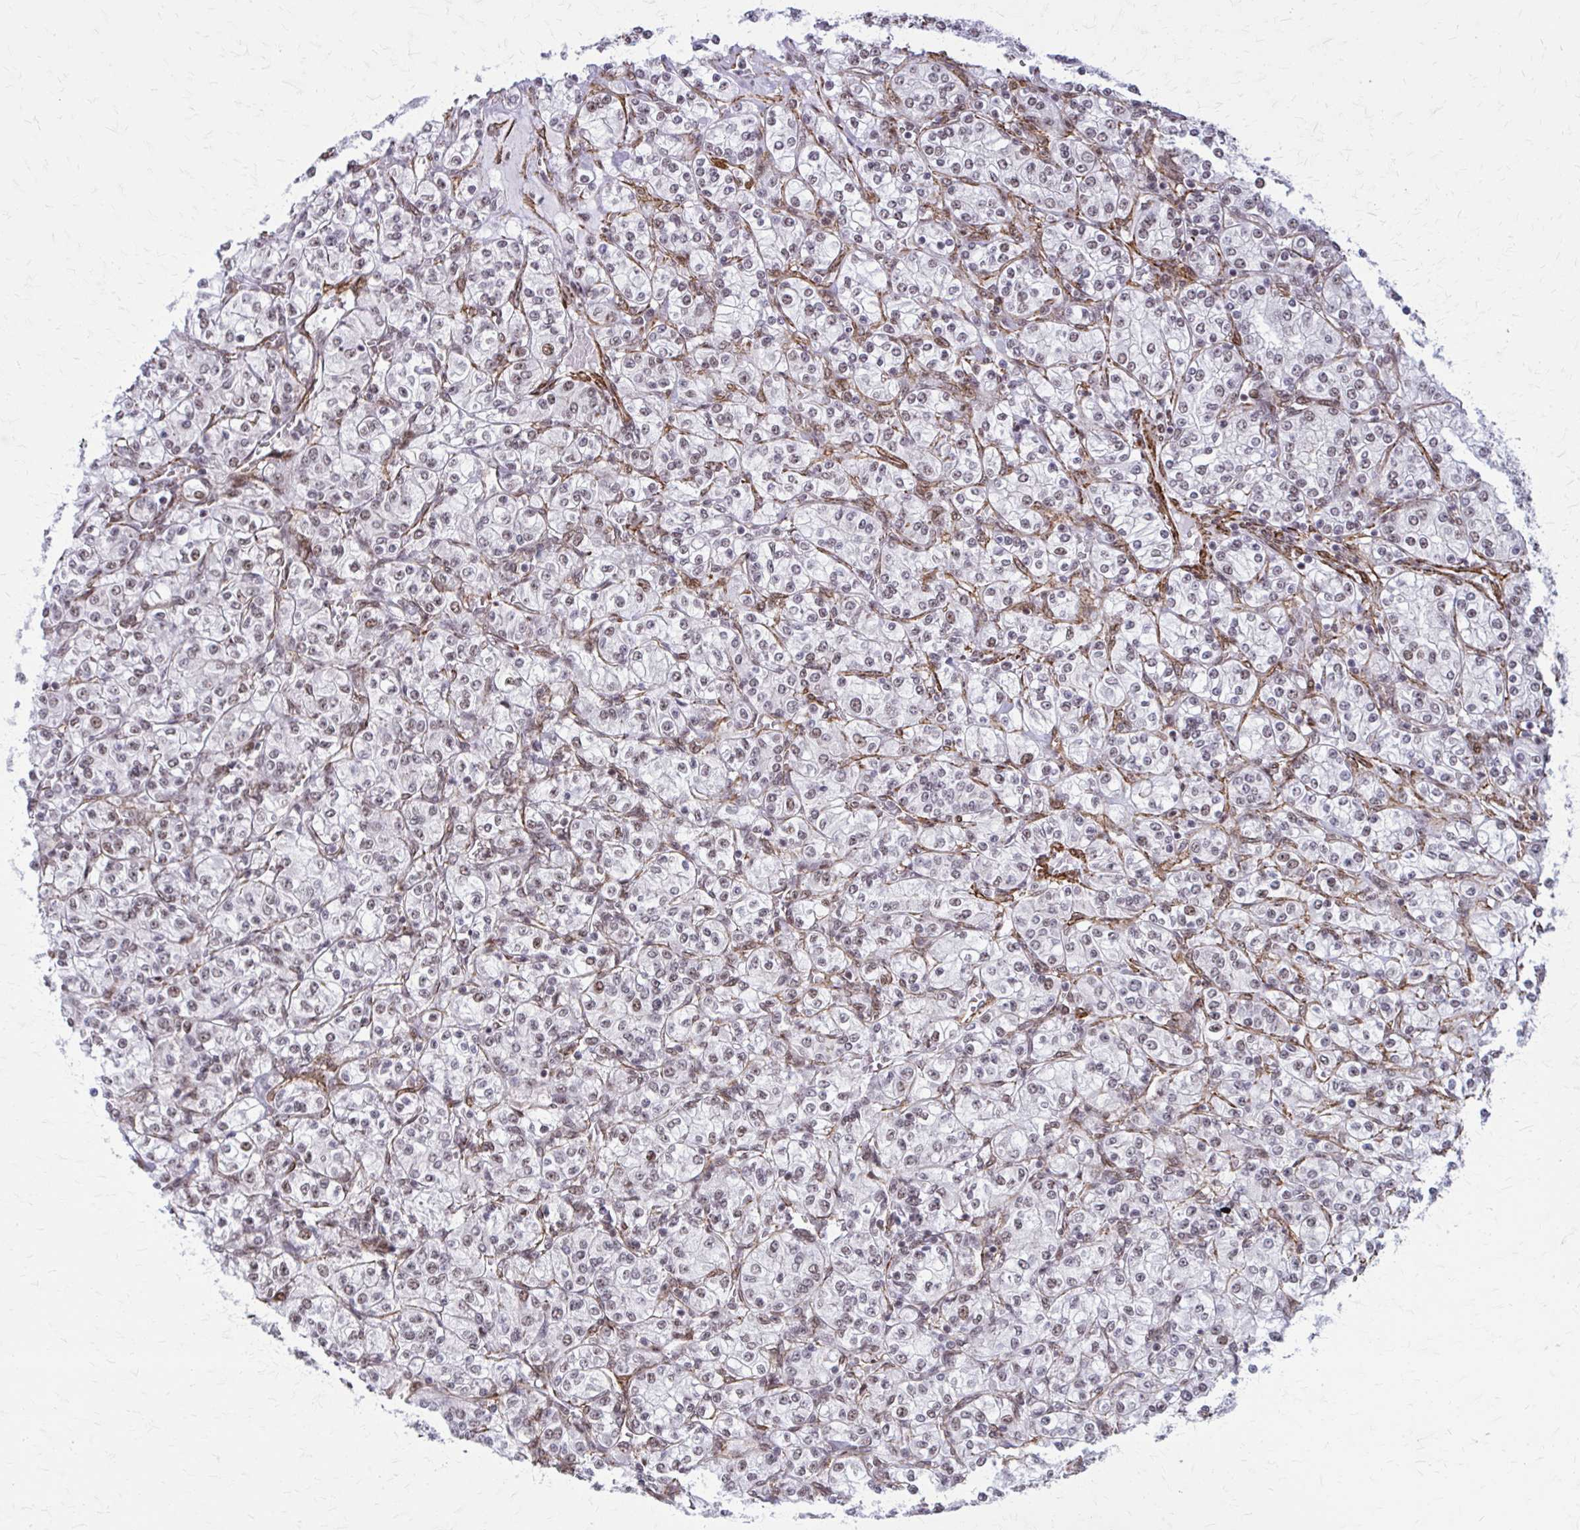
{"staining": {"intensity": "weak", "quantity": "25%-75%", "location": "nuclear"}, "tissue": "renal cancer", "cell_type": "Tumor cells", "image_type": "cancer", "snomed": [{"axis": "morphology", "description": "Adenocarcinoma, NOS"}, {"axis": "topography", "description": "Kidney"}], "caption": "IHC micrograph of neoplastic tissue: renal cancer stained using IHC reveals low levels of weak protein expression localized specifically in the nuclear of tumor cells, appearing as a nuclear brown color.", "gene": "NRBF2", "patient": {"sex": "male", "age": 77}}